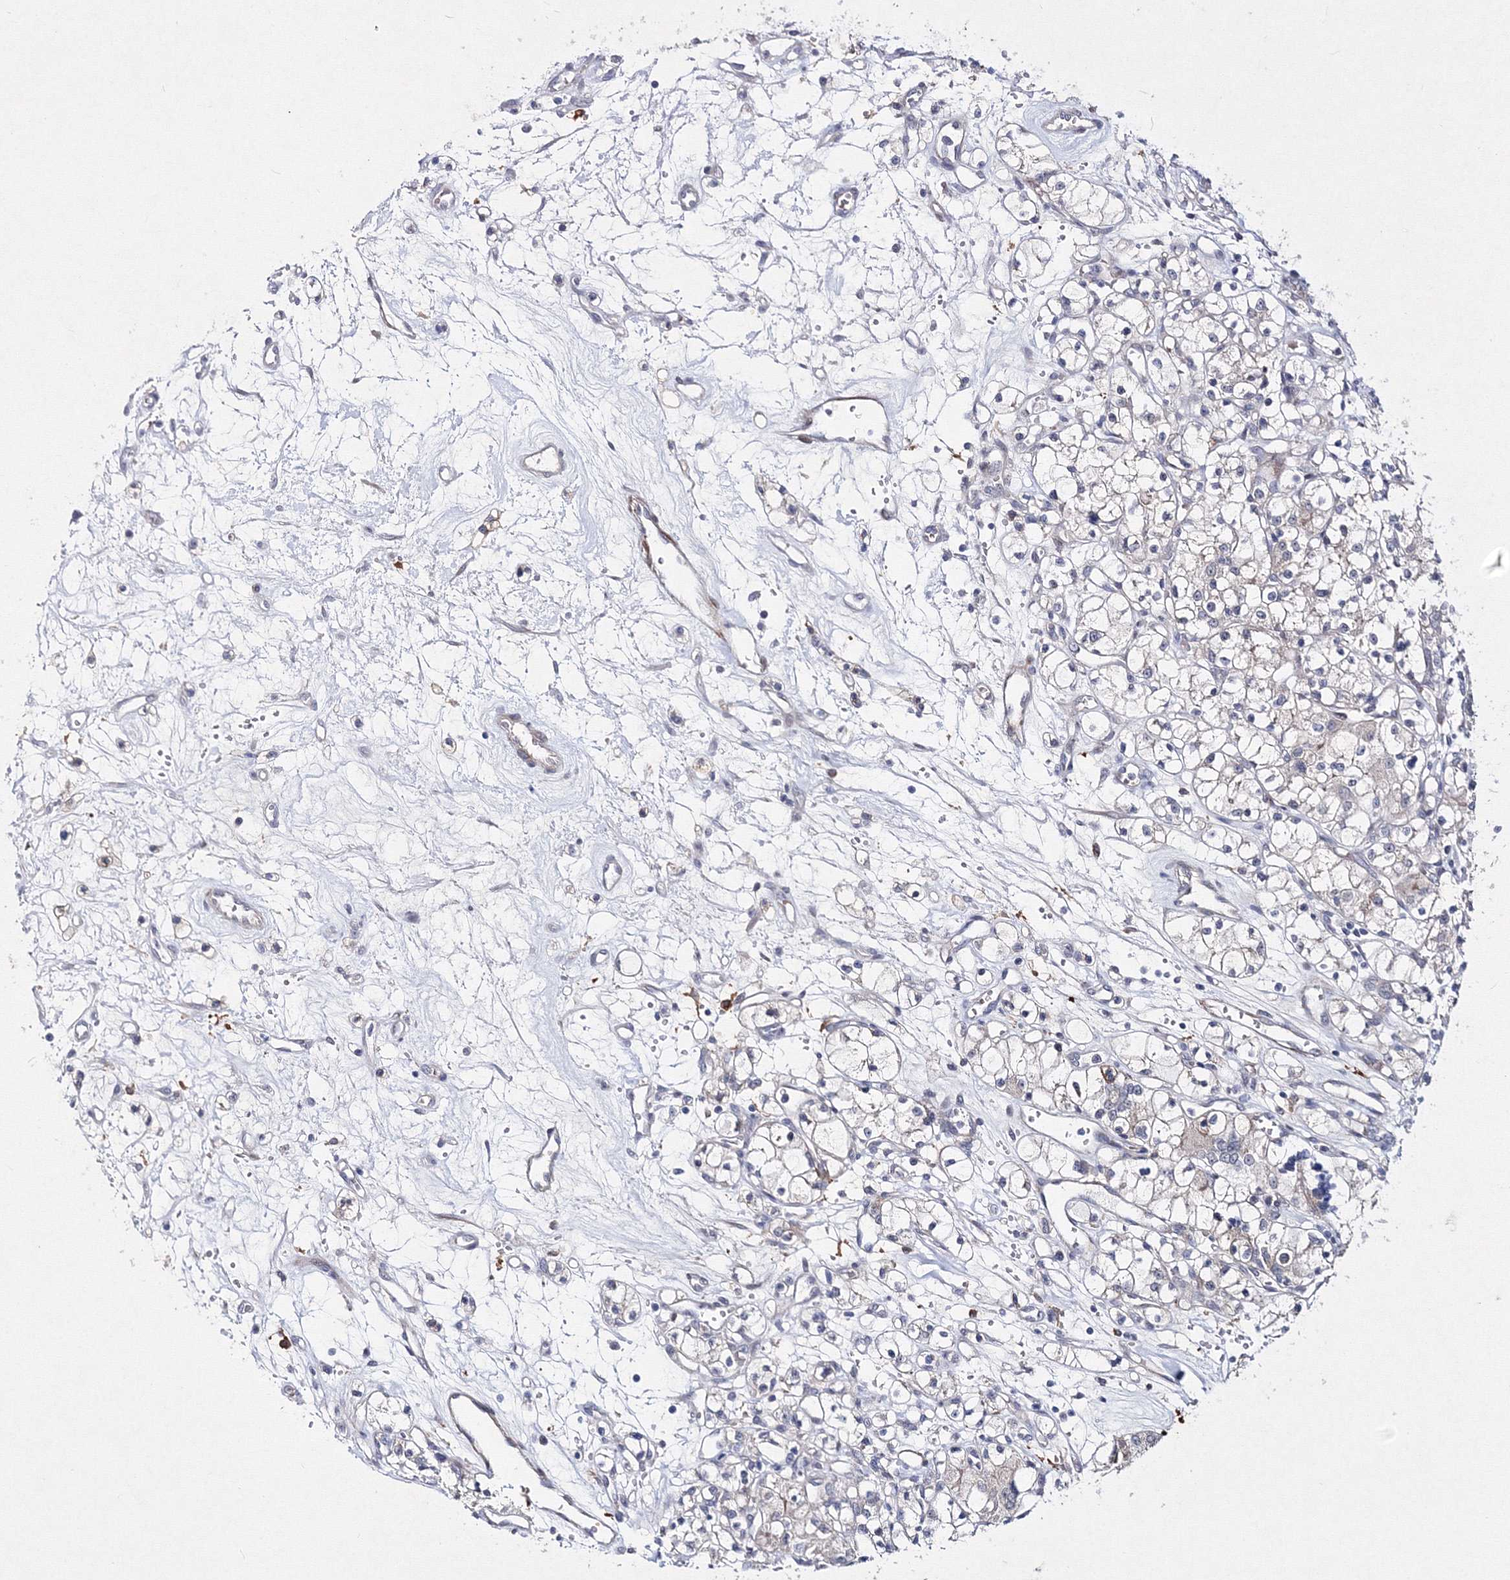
{"staining": {"intensity": "negative", "quantity": "none", "location": "none"}, "tissue": "renal cancer", "cell_type": "Tumor cells", "image_type": "cancer", "snomed": [{"axis": "morphology", "description": "Adenocarcinoma, NOS"}, {"axis": "topography", "description": "Kidney"}], "caption": "There is no significant positivity in tumor cells of renal cancer (adenocarcinoma).", "gene": "C11orf52", "patient": {"sex": "female", "age": 59}}